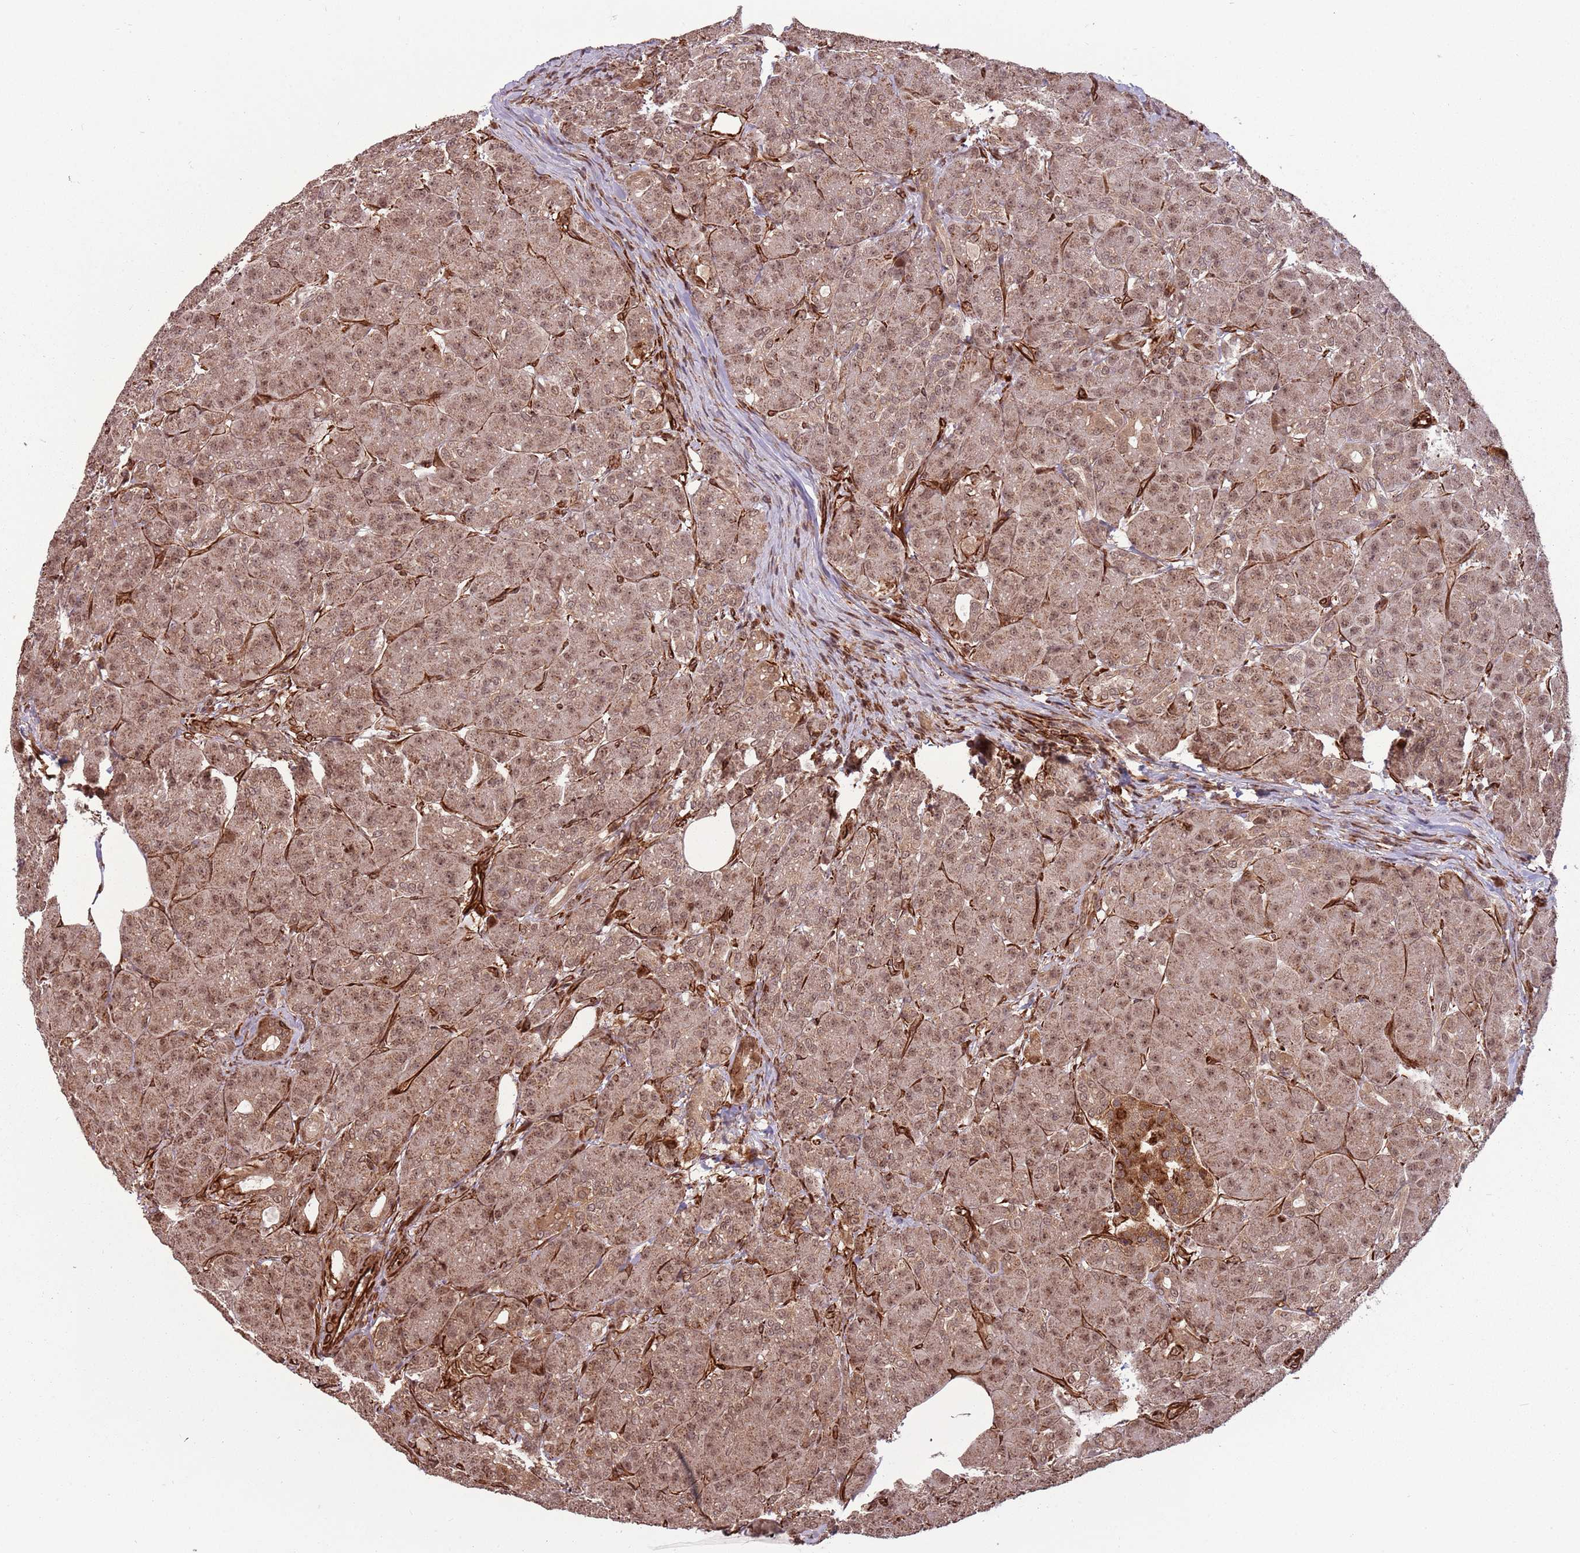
{"staining": {"intensity": "moderate", "quantity": ">75%", "location": "cytoplasmic/membranous,nuclear"}, "tissue": "pancreas", "cell_type": "Exocrine glandular cells", "image_type": "normal", "snomed": [{"axis": "morphology", "description": "Normal tissue, NOS"}, {"axis": "topography", "description": "Pancreas"}], "caption": "Immunohistochemistry (IHC) (DAB) staining of unremarkable human pancreas reveals moderate cytoplasmic/membranous,nuclear protein staining in approximately >75% of exocrine glandular cells.", "gene": "ADAMTS3", "patient": {"sex": "male", "age": 63}}